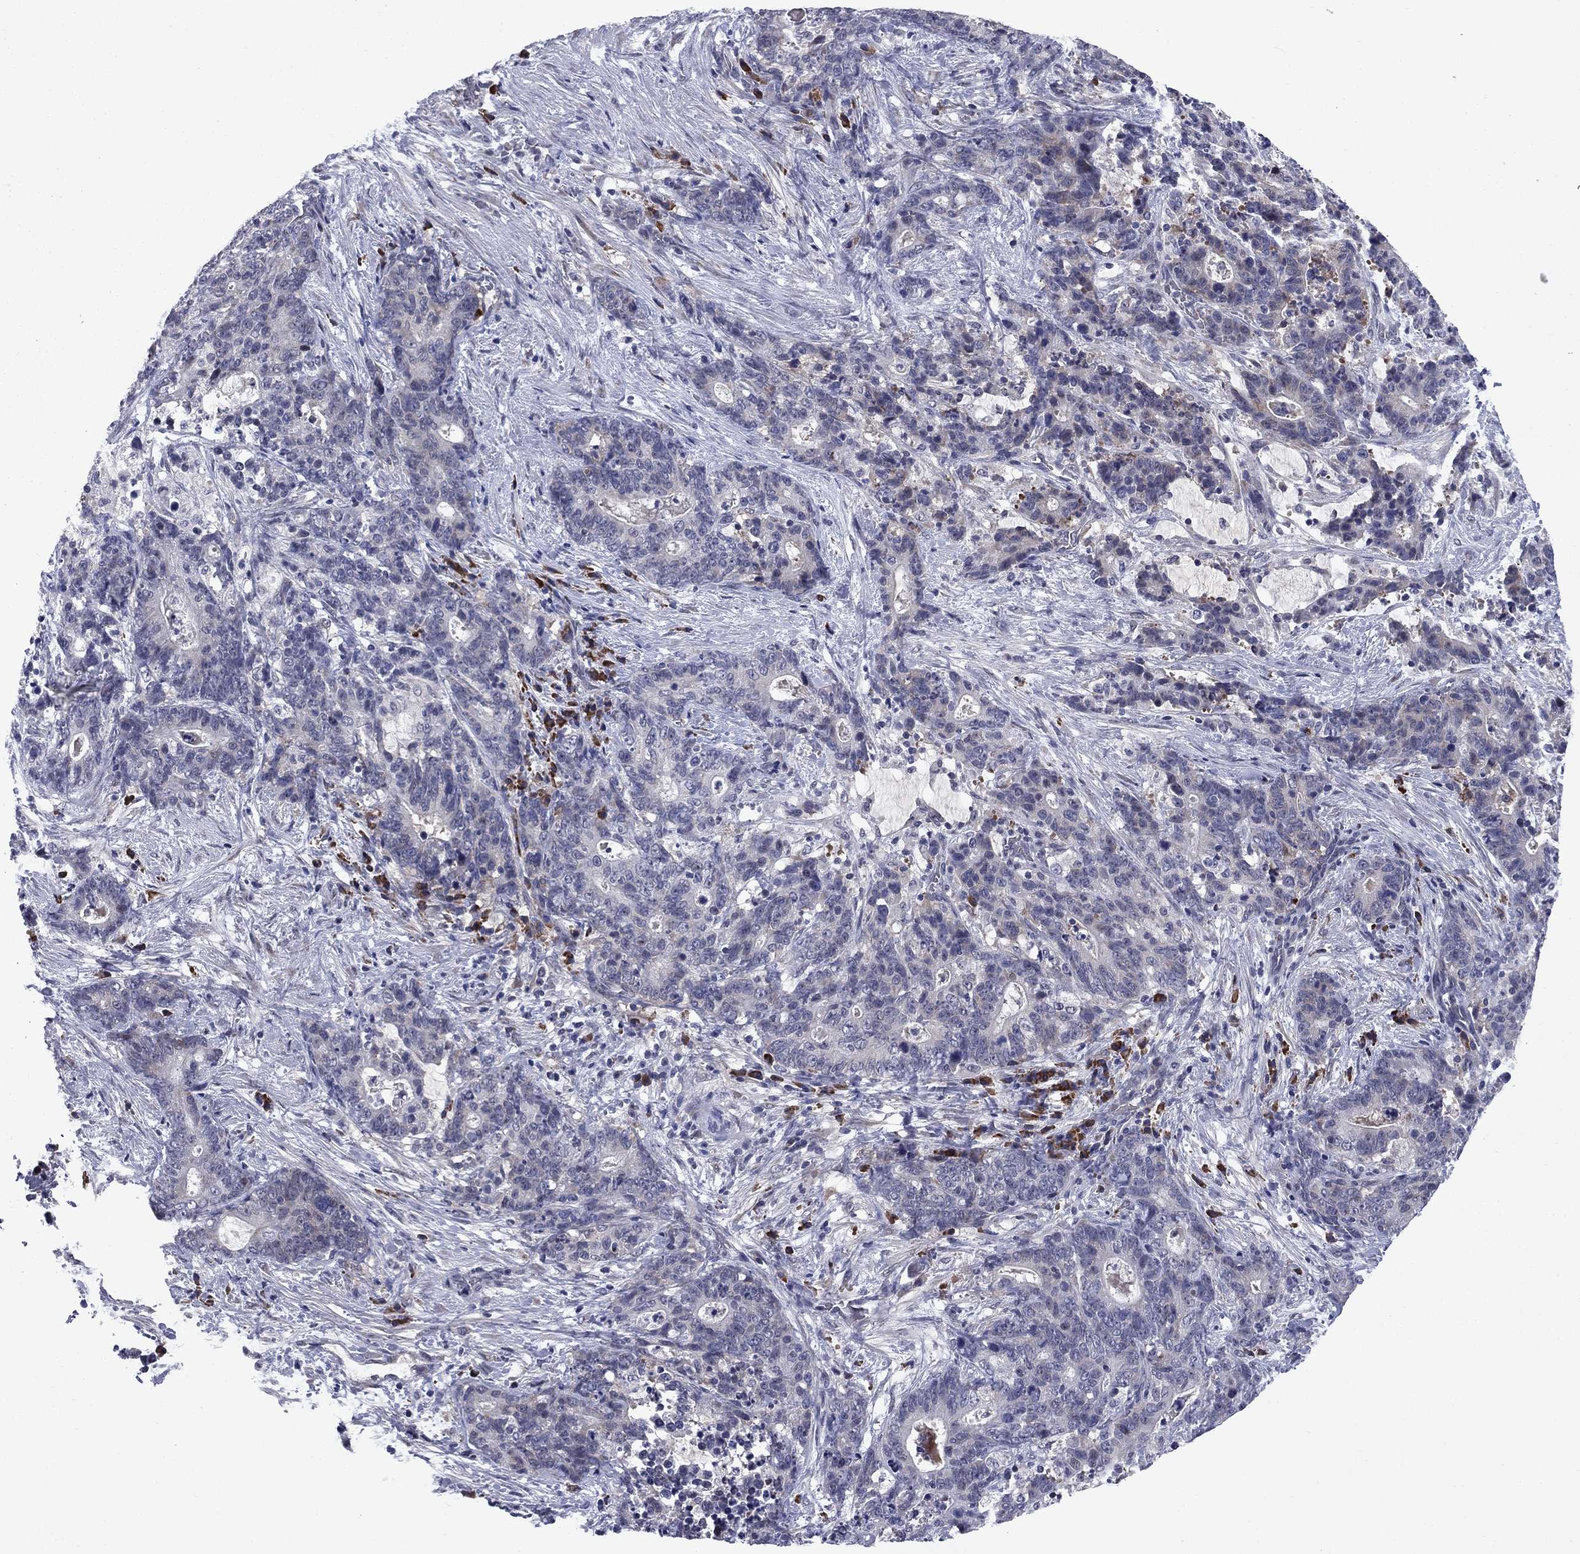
{"staining": {"intensity": "negative", "quantity": "none", "location": "none"}, "tissue": "stomach cancer", "cell_type": "Tumor cells", "image_type": "cancer", "snomed": [{"axis": "morphology", "description": "Normal tissue, NOS"}, {"axis": "morphology", "description": "Adenocarcinoma, NOS"}, {"axis": "topography", "description": "Stomach"}], "caption": "Tumor cells show no significant protein positivity in adenocarcinoma (stomach). (Stains: DAB (3,3'-diaminobenzidine) immunohistochemistry with hematoxylin counter stain, Microscopy: brightfield microscopy at high magnification).", "gene": "ECM1", "patient": {"sex": "female", "age": 64}}